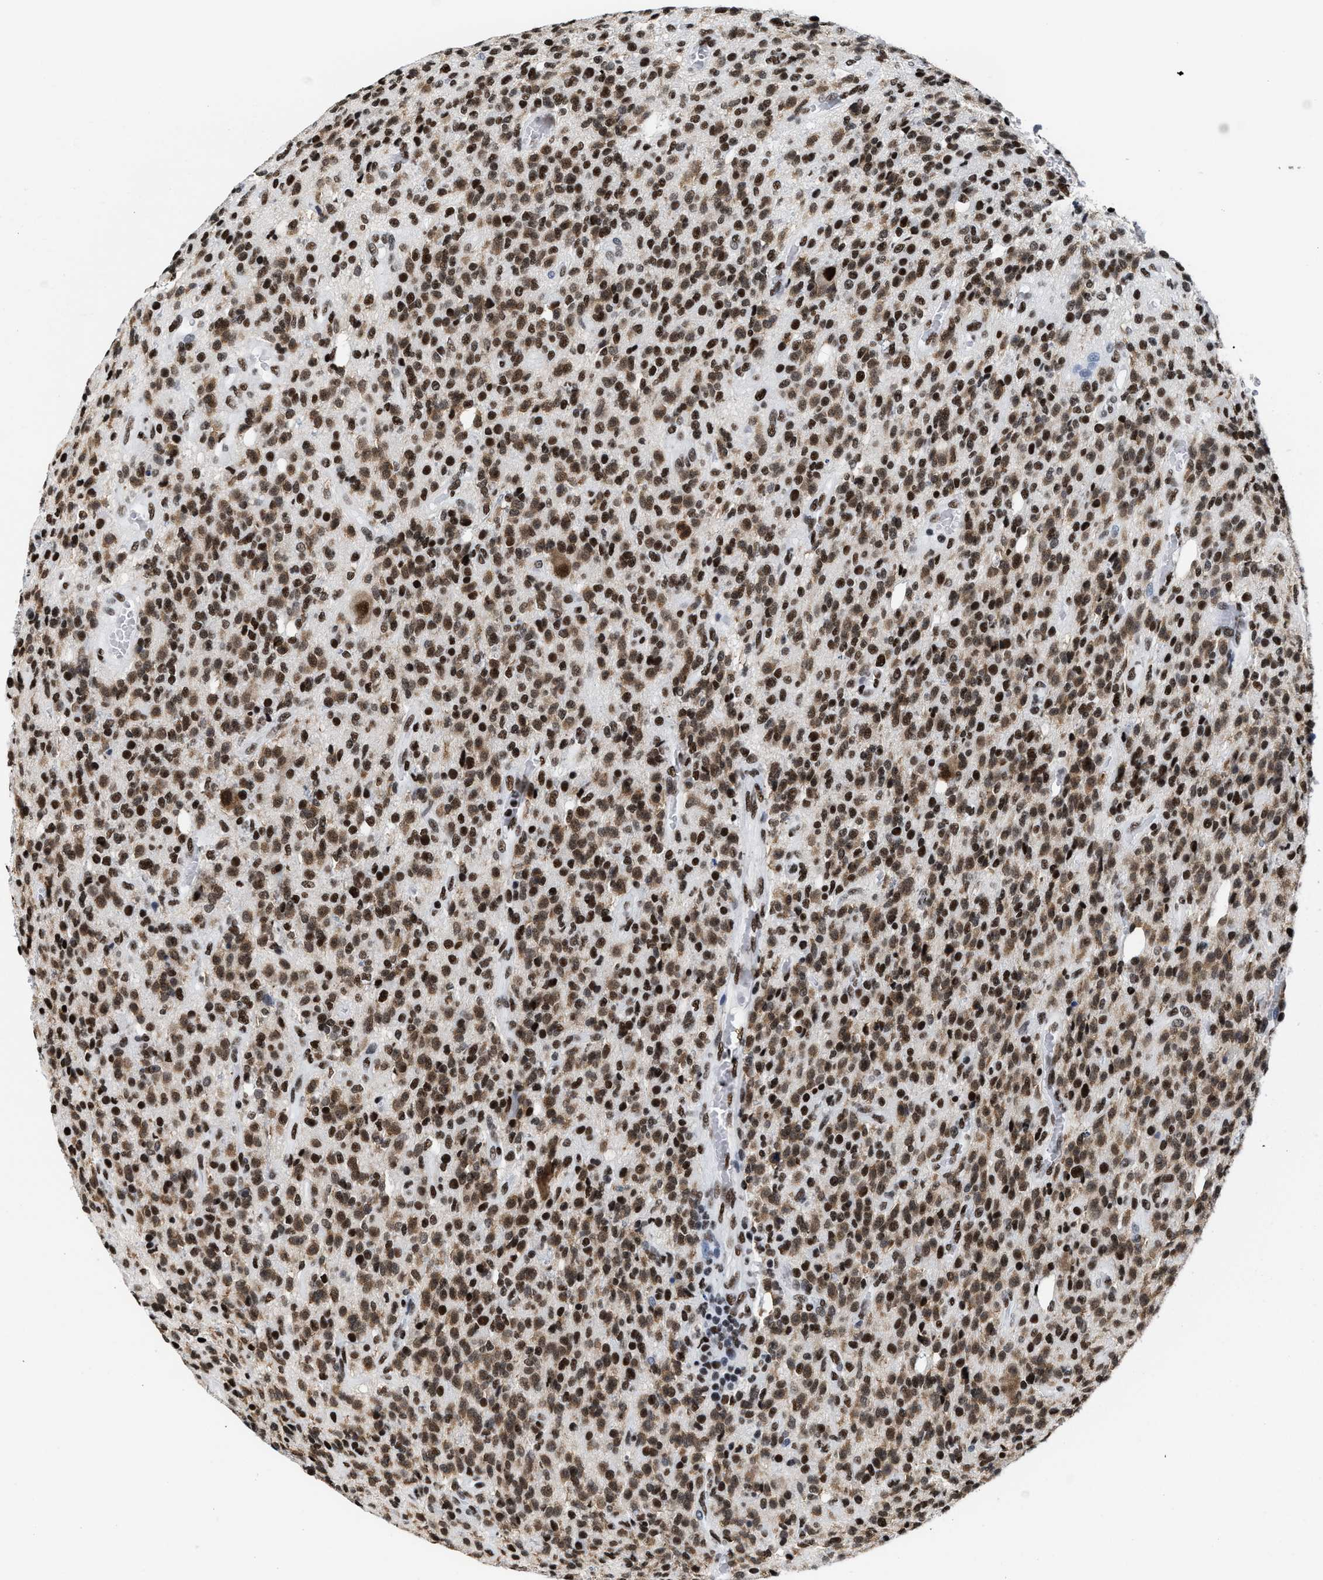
{"staining": {"intensity": "moderate", "quantity": ">75%", "location": "nuclear"}, "tissue": "glioma", "cell_type": "Tumor cells", "image_type": "cancer", "snomed": [{"axis": "morphology", "description": "Glioma, malignant, High grade"}, {"axis": "topography", "description": "Brain"}], "caption": "This histopathology image reveals glioma stained with IHC to label a protein in brown. The nuclear of tumor cells show moderate positivity for the protein. Nuclei are counter-stained blue.", "gene": "SMARCC2", "patient": {"sex": "male", "age": 34}}